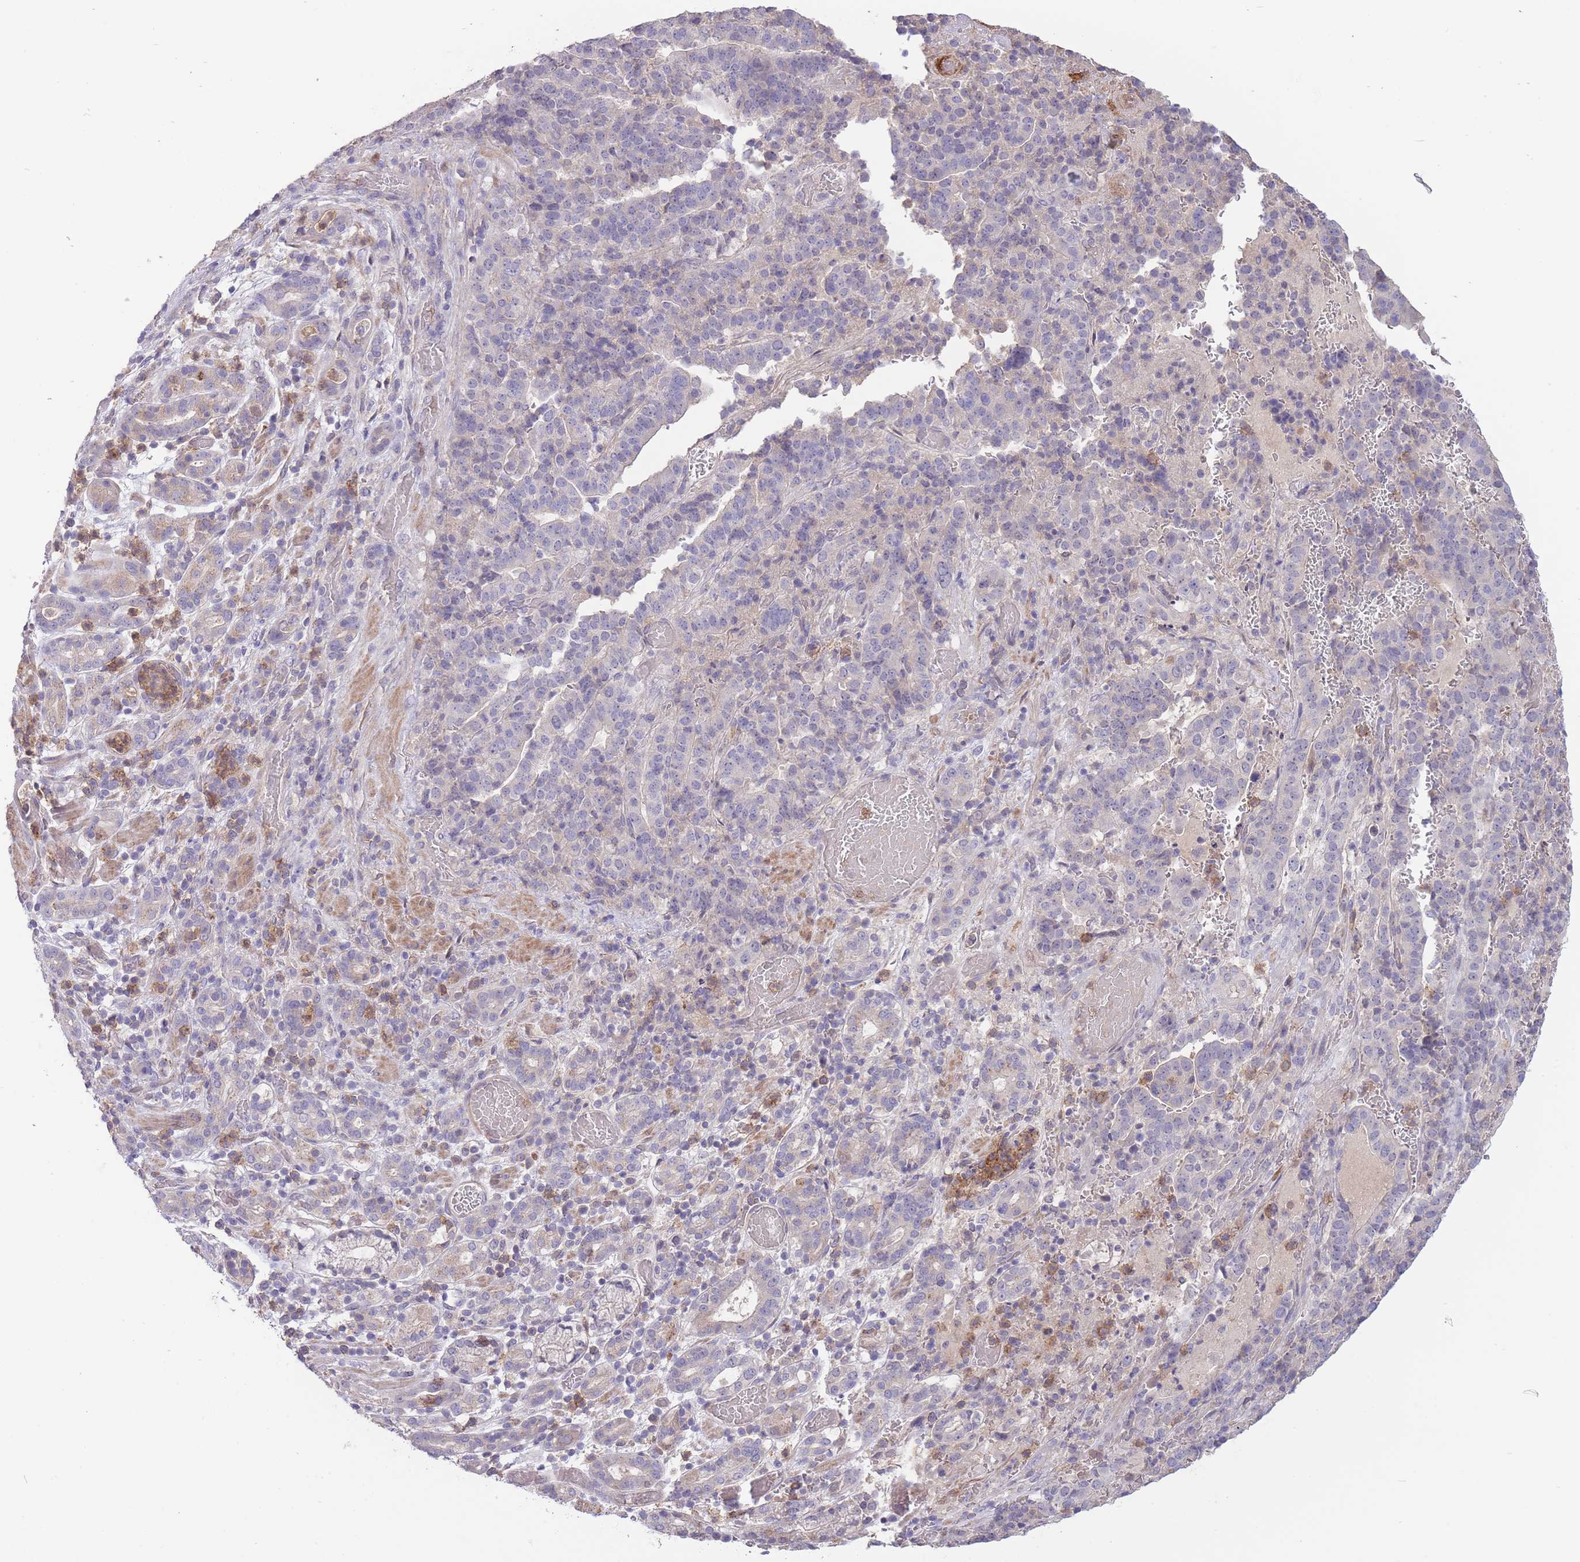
{"staining": {"intensity": "negative", "quantity": "none", "location": "none"}, "tissue": "stomach cancer", "cell_type": "Tumor cells", "image_type": "cancer", "snomed": [{"axis": "morphology", "description": "Adenocarcinoma, NOS"}, {"axis": "topography", "description": "Stomach"}], "caption": "This is a image of immunohistochemistry (IHC) staining of stomach cancer (adenocarcinoma), which shows no staining in tumor cells.", "gene": "ZNF304", "patient": {"sex": "male", "age": 48}}